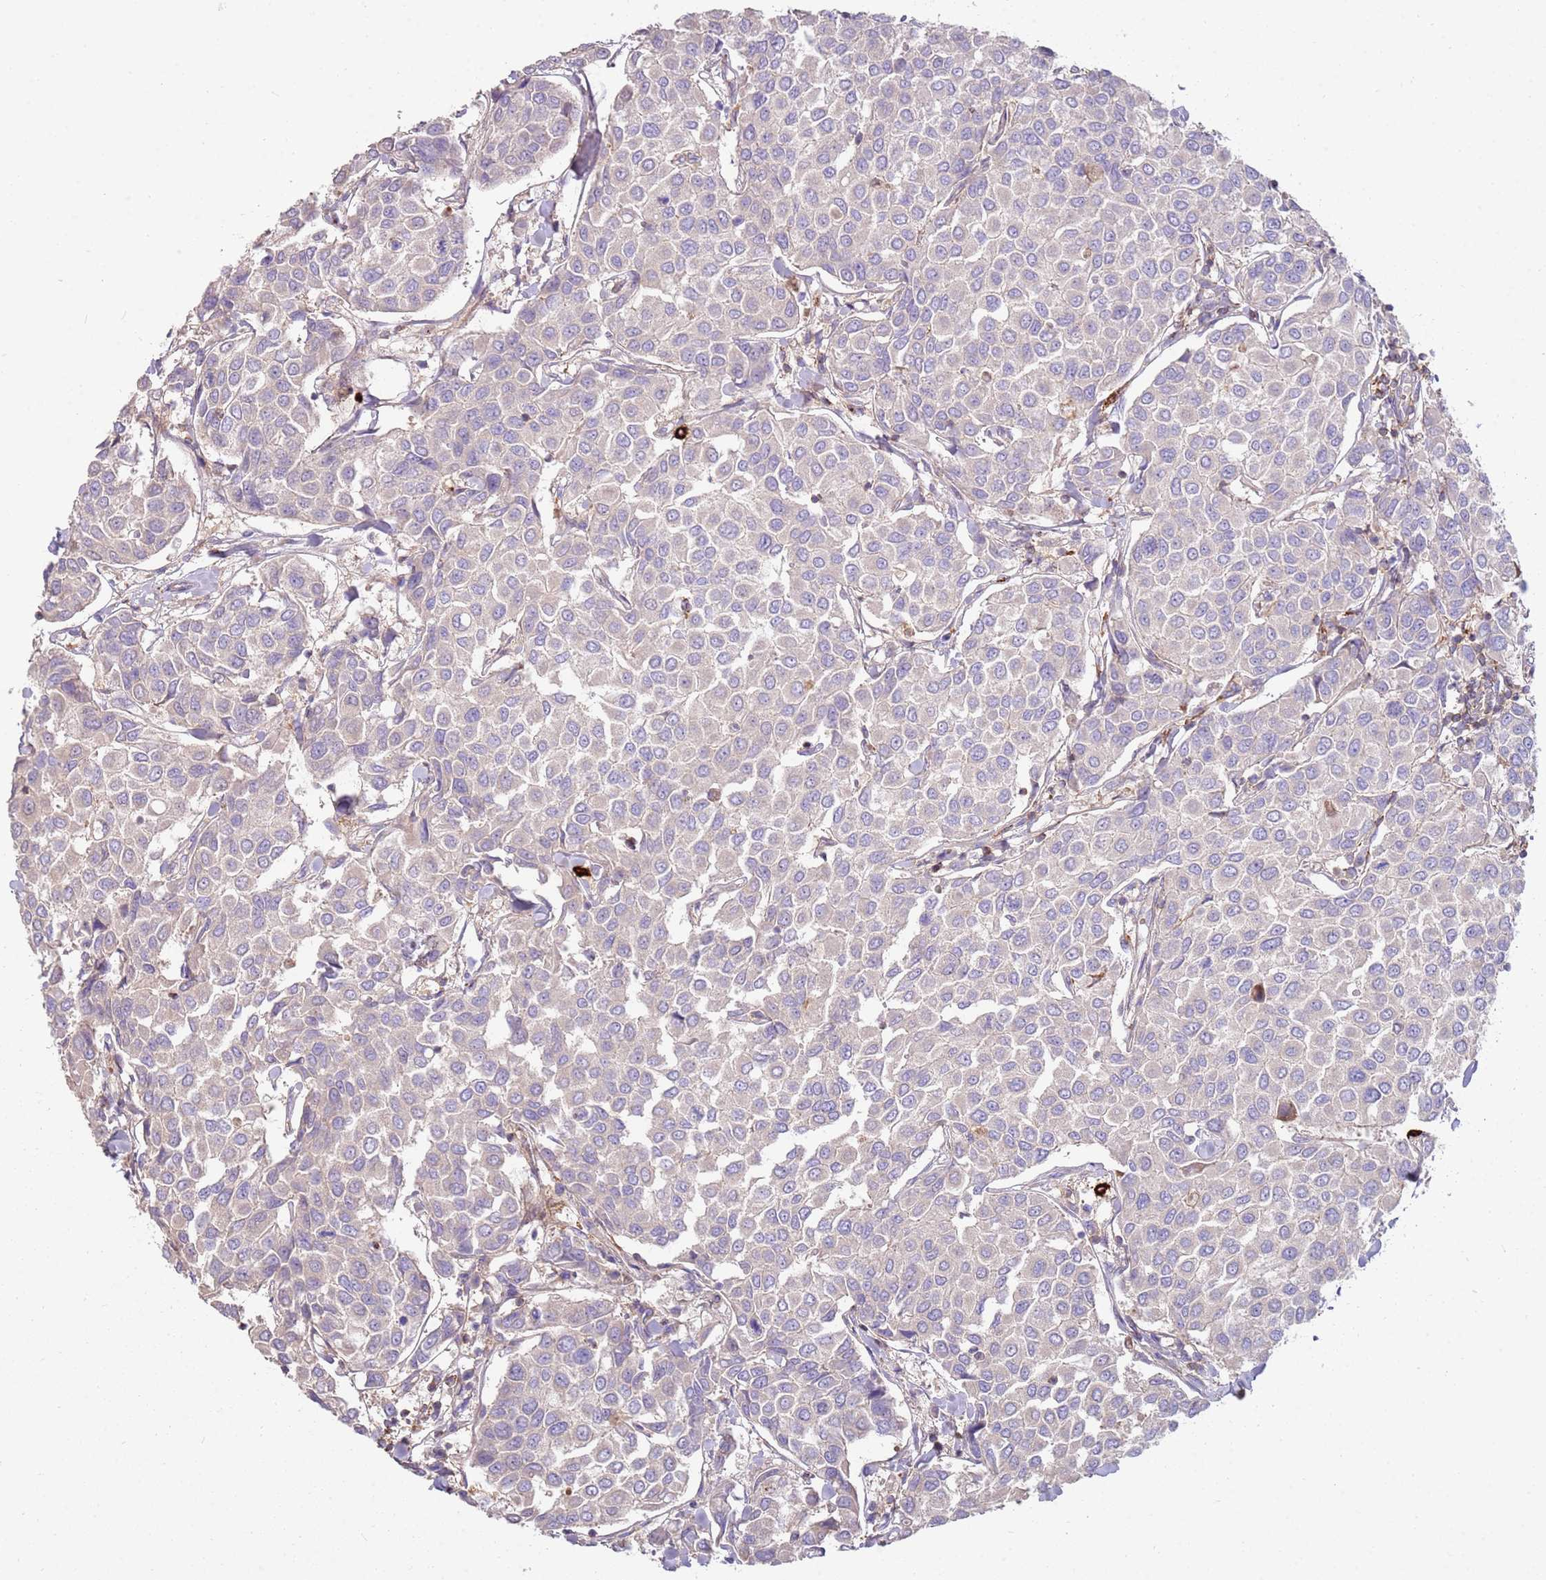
{"staining": {"intensity": "negative", "quantity": "none", "location": "none"}, "tissue": "breast cancer", "cell_type": "Tumor cells", "image_type": "cancer", "snomed": [{"axis": "morphology", "description": "Duct carcinoma"}, {"axis": "topography", "description": "Breast"}], "caption": "Immunohistochemistry of breast cancer reveals no expression in tumor cells. (DAB immunohistochemistry (IHC) with hematoxylin counter stain).", "gene": "FPR1", "patient": {"sex": "female", "age": 55}}